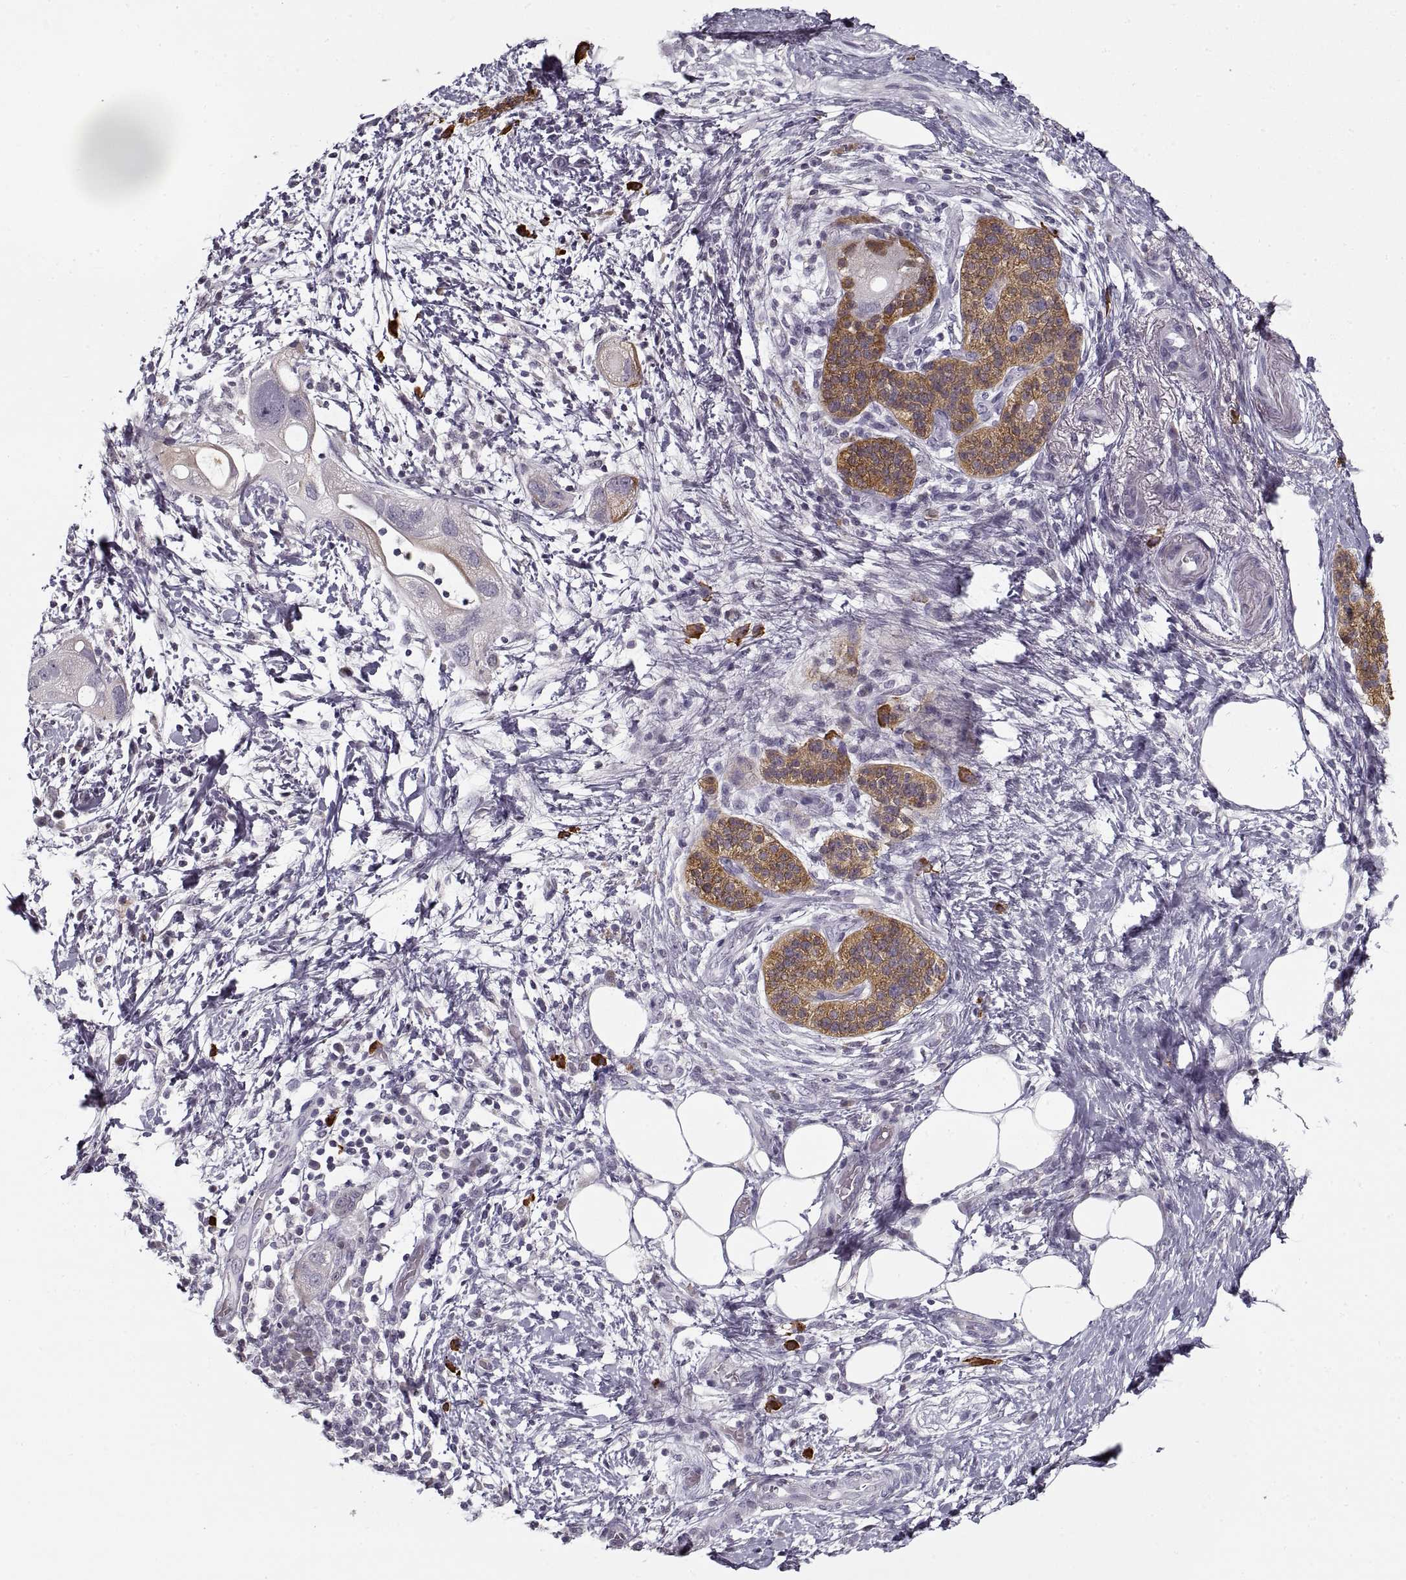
{"staining": {"intensity": "negative", "quantity": "none", "location": "none"}, "tissue": "pancreatic cancer", "cell_type": "Tumor cells", "image_type": "cancer", "snomed": [{"axis": "morphology", "description": "Adenocarcinoma, NOS"}, {"axis": "topography", "description": "Pancreas"}], "caption": "High power microscopy micrograph of an immunohistochemistry photomicrograph of adenocarcinoma (pancreatic), revealing no significant staining in tumor cells.", "gene": "GAD2", "patient": {"sex": "female", "age": 72}}